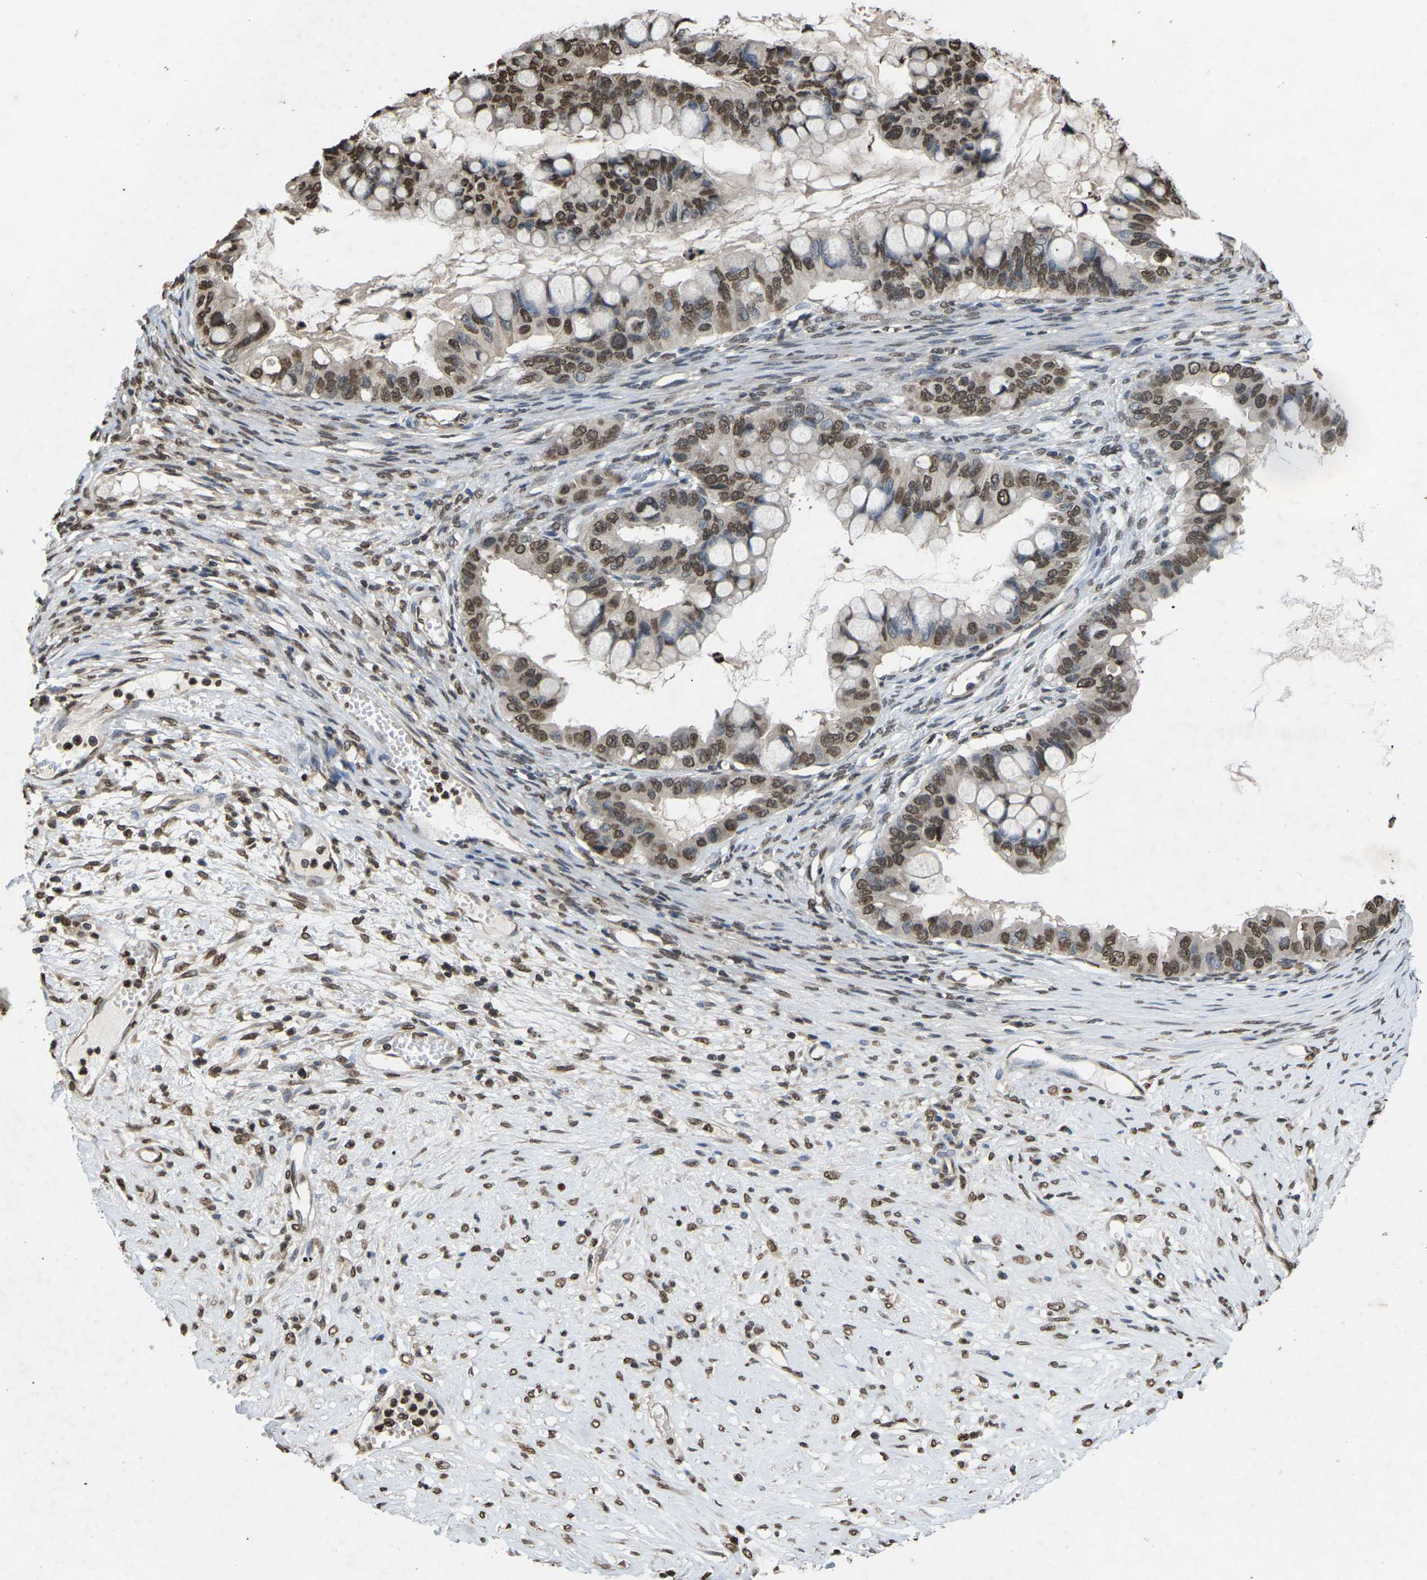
{"staining": {"intensity": "moderate", "quantity": ">75%", "location": "nuclear"}, "tissue": "ovarian cancer", "cell_type": "Tumor cells", "image_type": "cancer", "snomed": [{"axis": "morphology", "description": "Cystadenocarcinoma, mucinous, NOS"}, {"axis": "topography", "description": "Ovary"}], "caption": "Immunohistochemical staining of human ovarian cancer (mucinous cystadenocarcinoma) demonstrates moderate nuclear protein staining in approximately >75% of tumor cells.", "gene": "EMSY", "patient": {"sex": "female", "age": 80}}